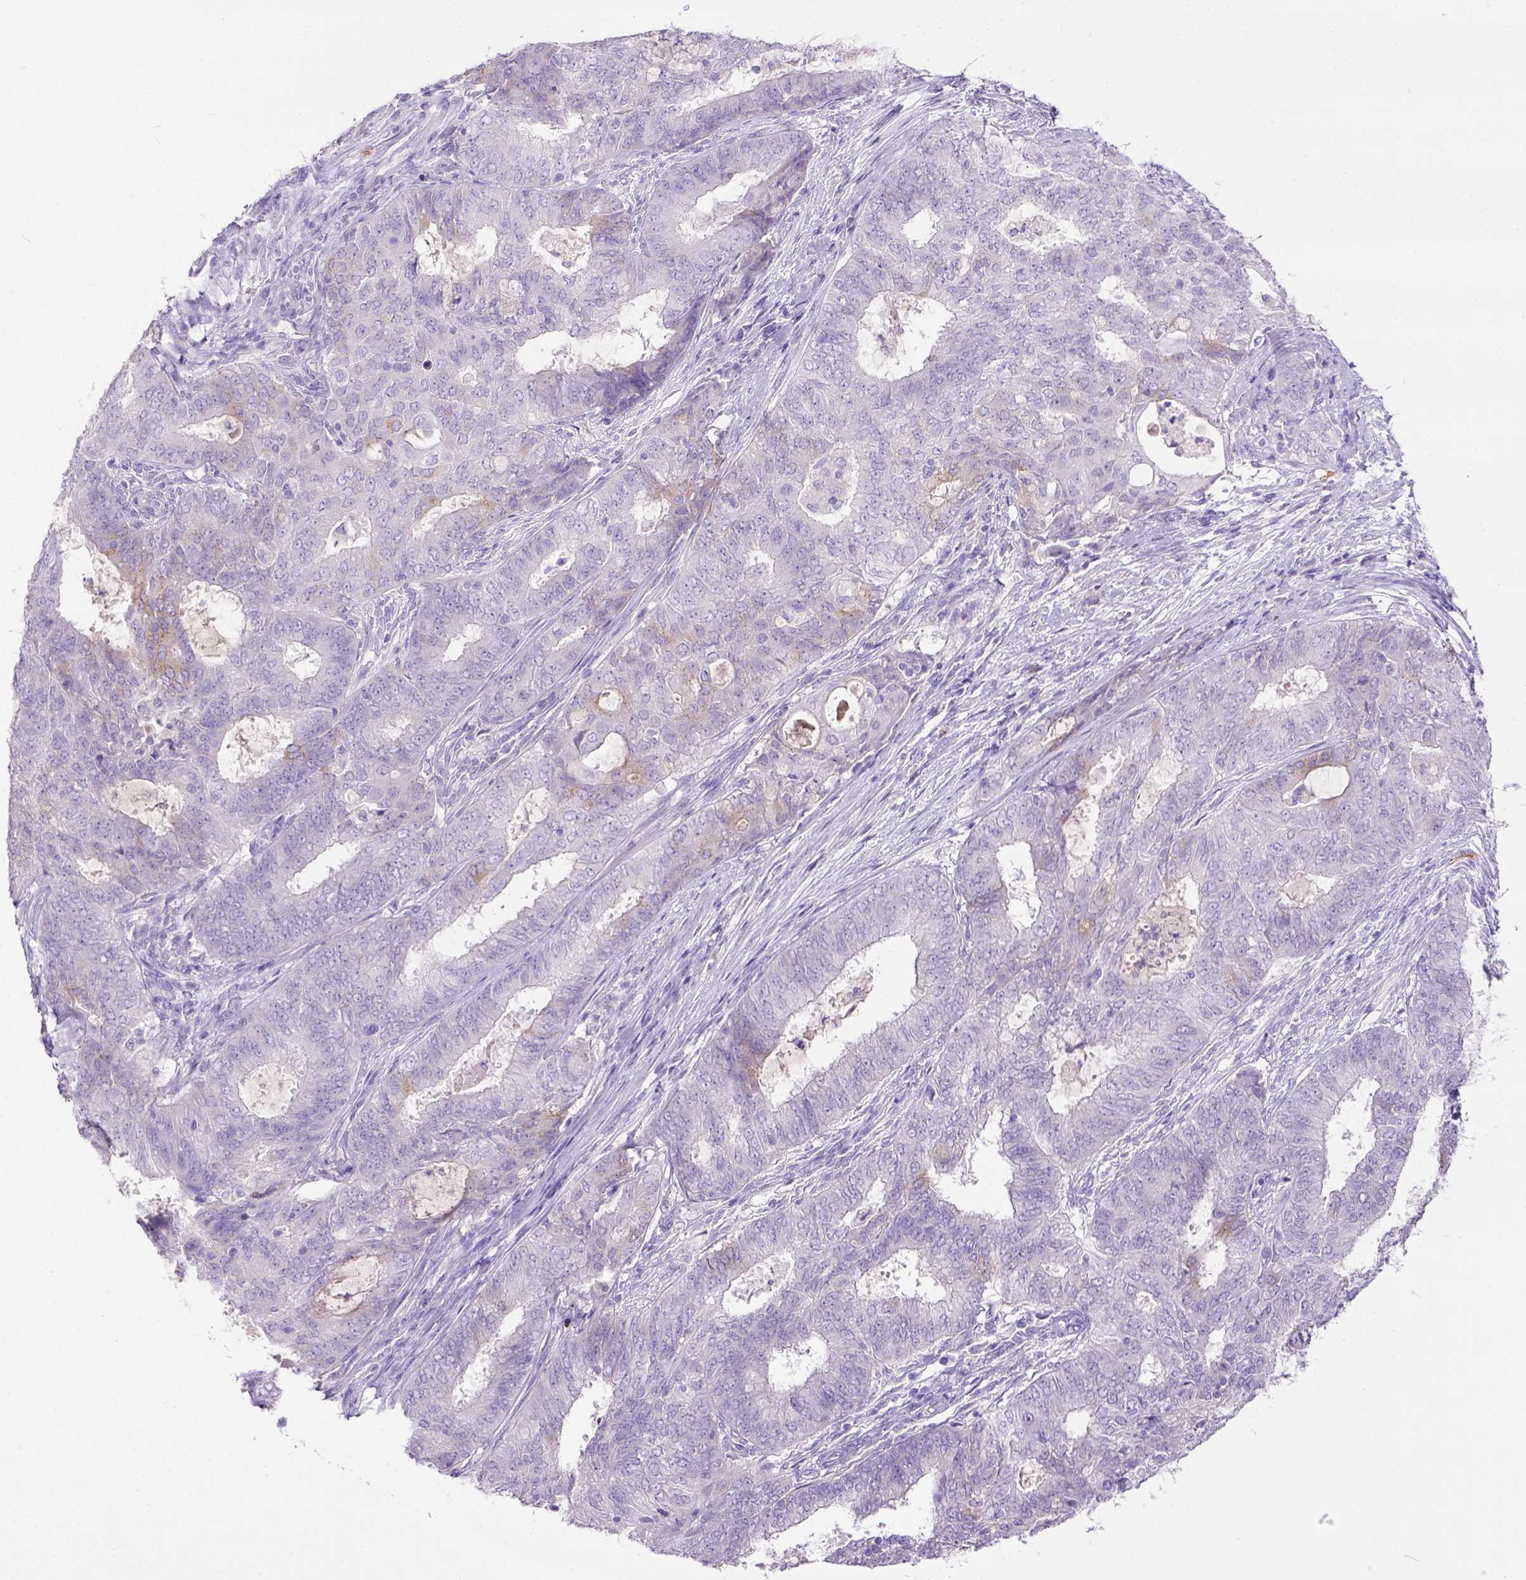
{"staining": {"intensity": "negative", "quantity": "none", "location": "none"}, "tissue": "endometrial cancer", "cell_type": "Tumor cells", "image_type": "cancer", "snomed": [{"axis": "morphology", "description": "Adenocarcinoma, NOS"}, {"axis": "topography", "description": "Endometrium"}], "caption": "Immunohistochemistry of human endometrial adenocarcinoma reveals no expression in tumor cells.", "gene": "KIT", "patient": {"sex": "female", "age": 62}}